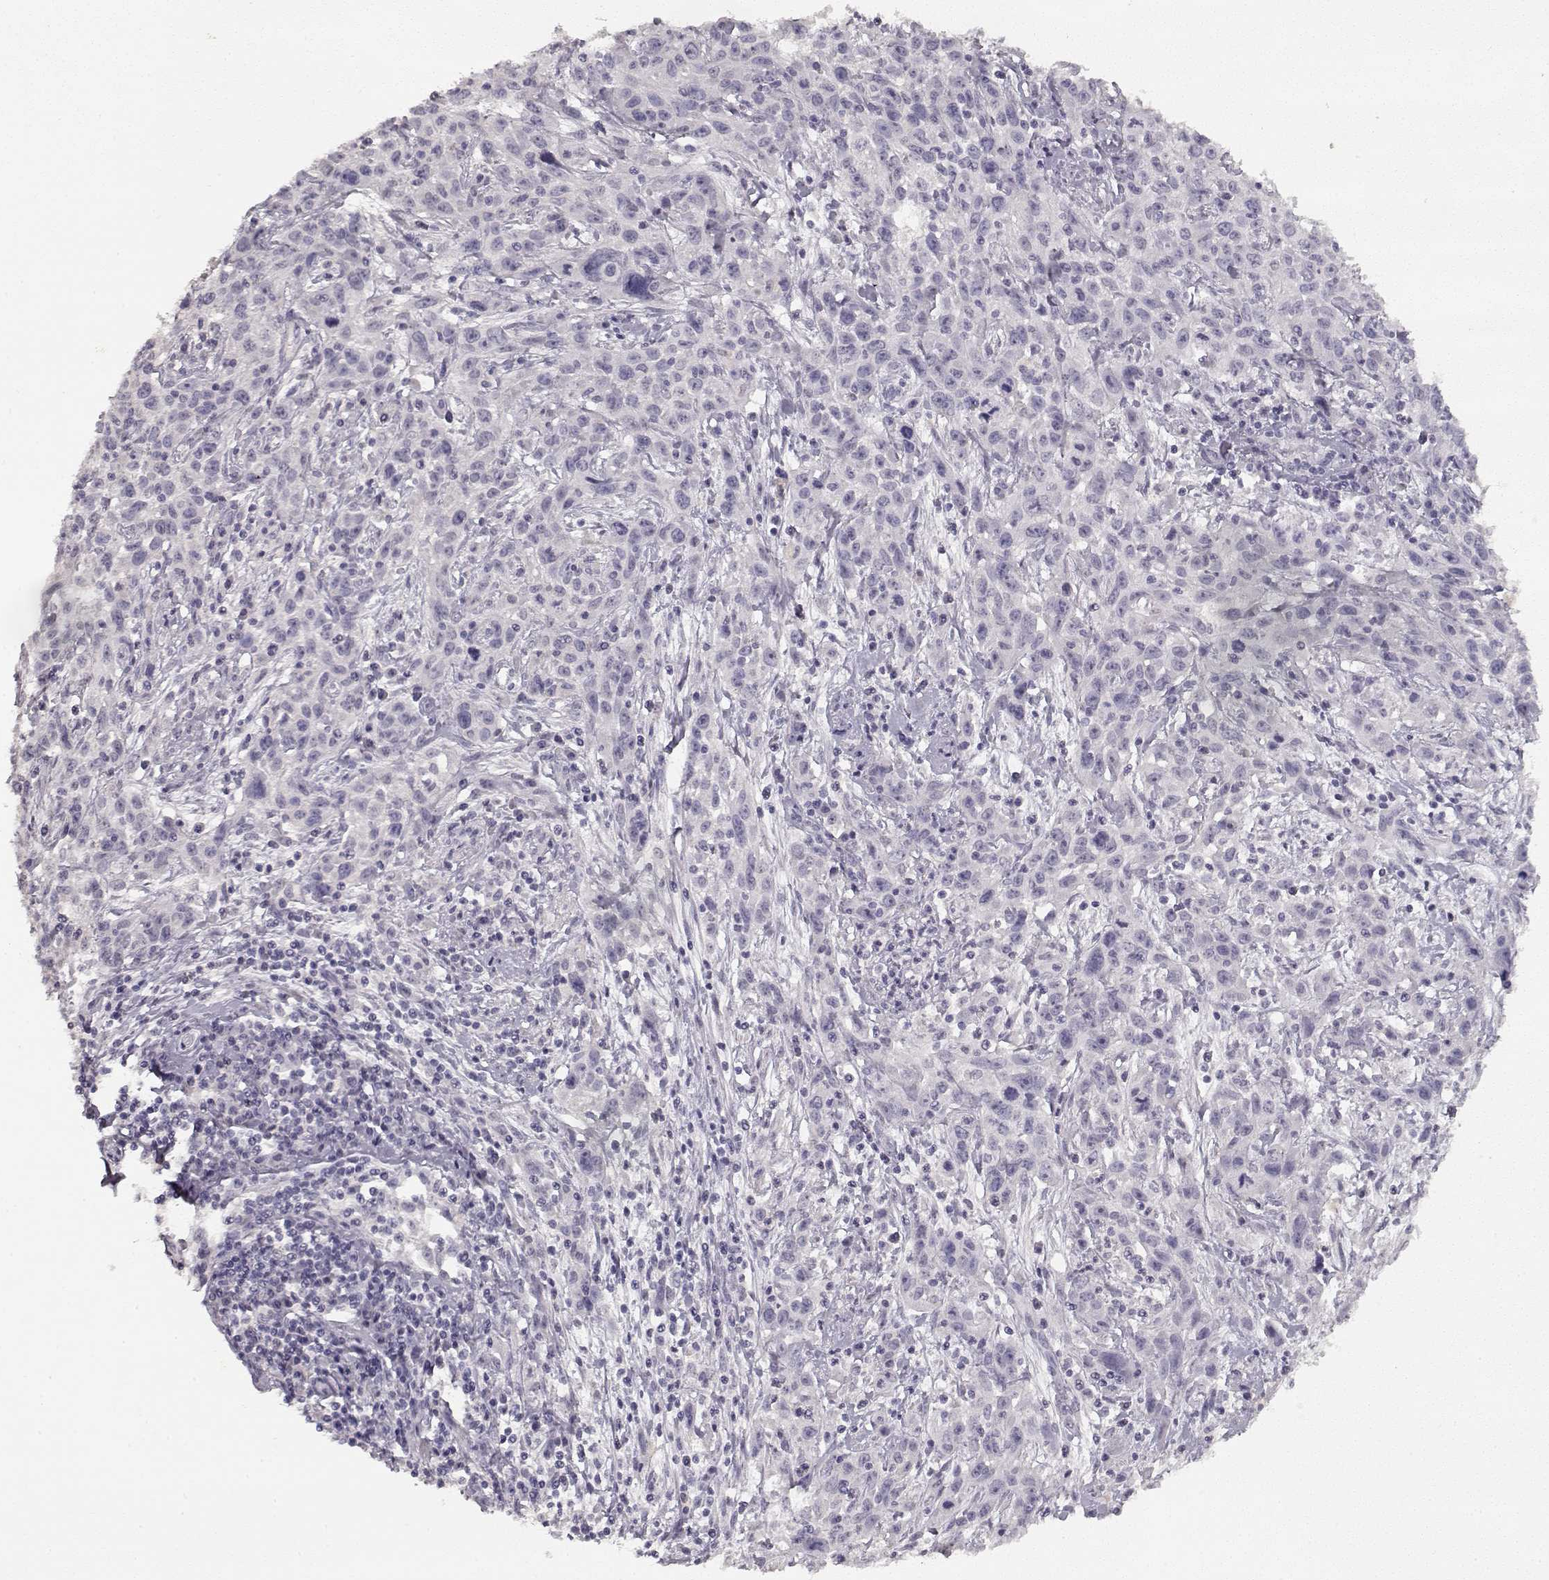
{"staining": {"intensity": "negative", "quantity": "none", "location": "none"}, "tissue": "cervical cancer", "cell_type": "Tumor cells", "image_type": "cancer", "snomed": [{"axis": "morphology", "description": "Squamous cell carcinoma, NOS"}, {"axis": "topography", "description": "Cervix"}], "caption": "A micrograph of cervical cancer stained for a protein demonstrates no brown staining in tumor cells. (DAB immunohistochemistry visualized using brightfield microscopy, high magnification).", "gene": "TPH2", "patient": {"sex": "female", "age": 38}}